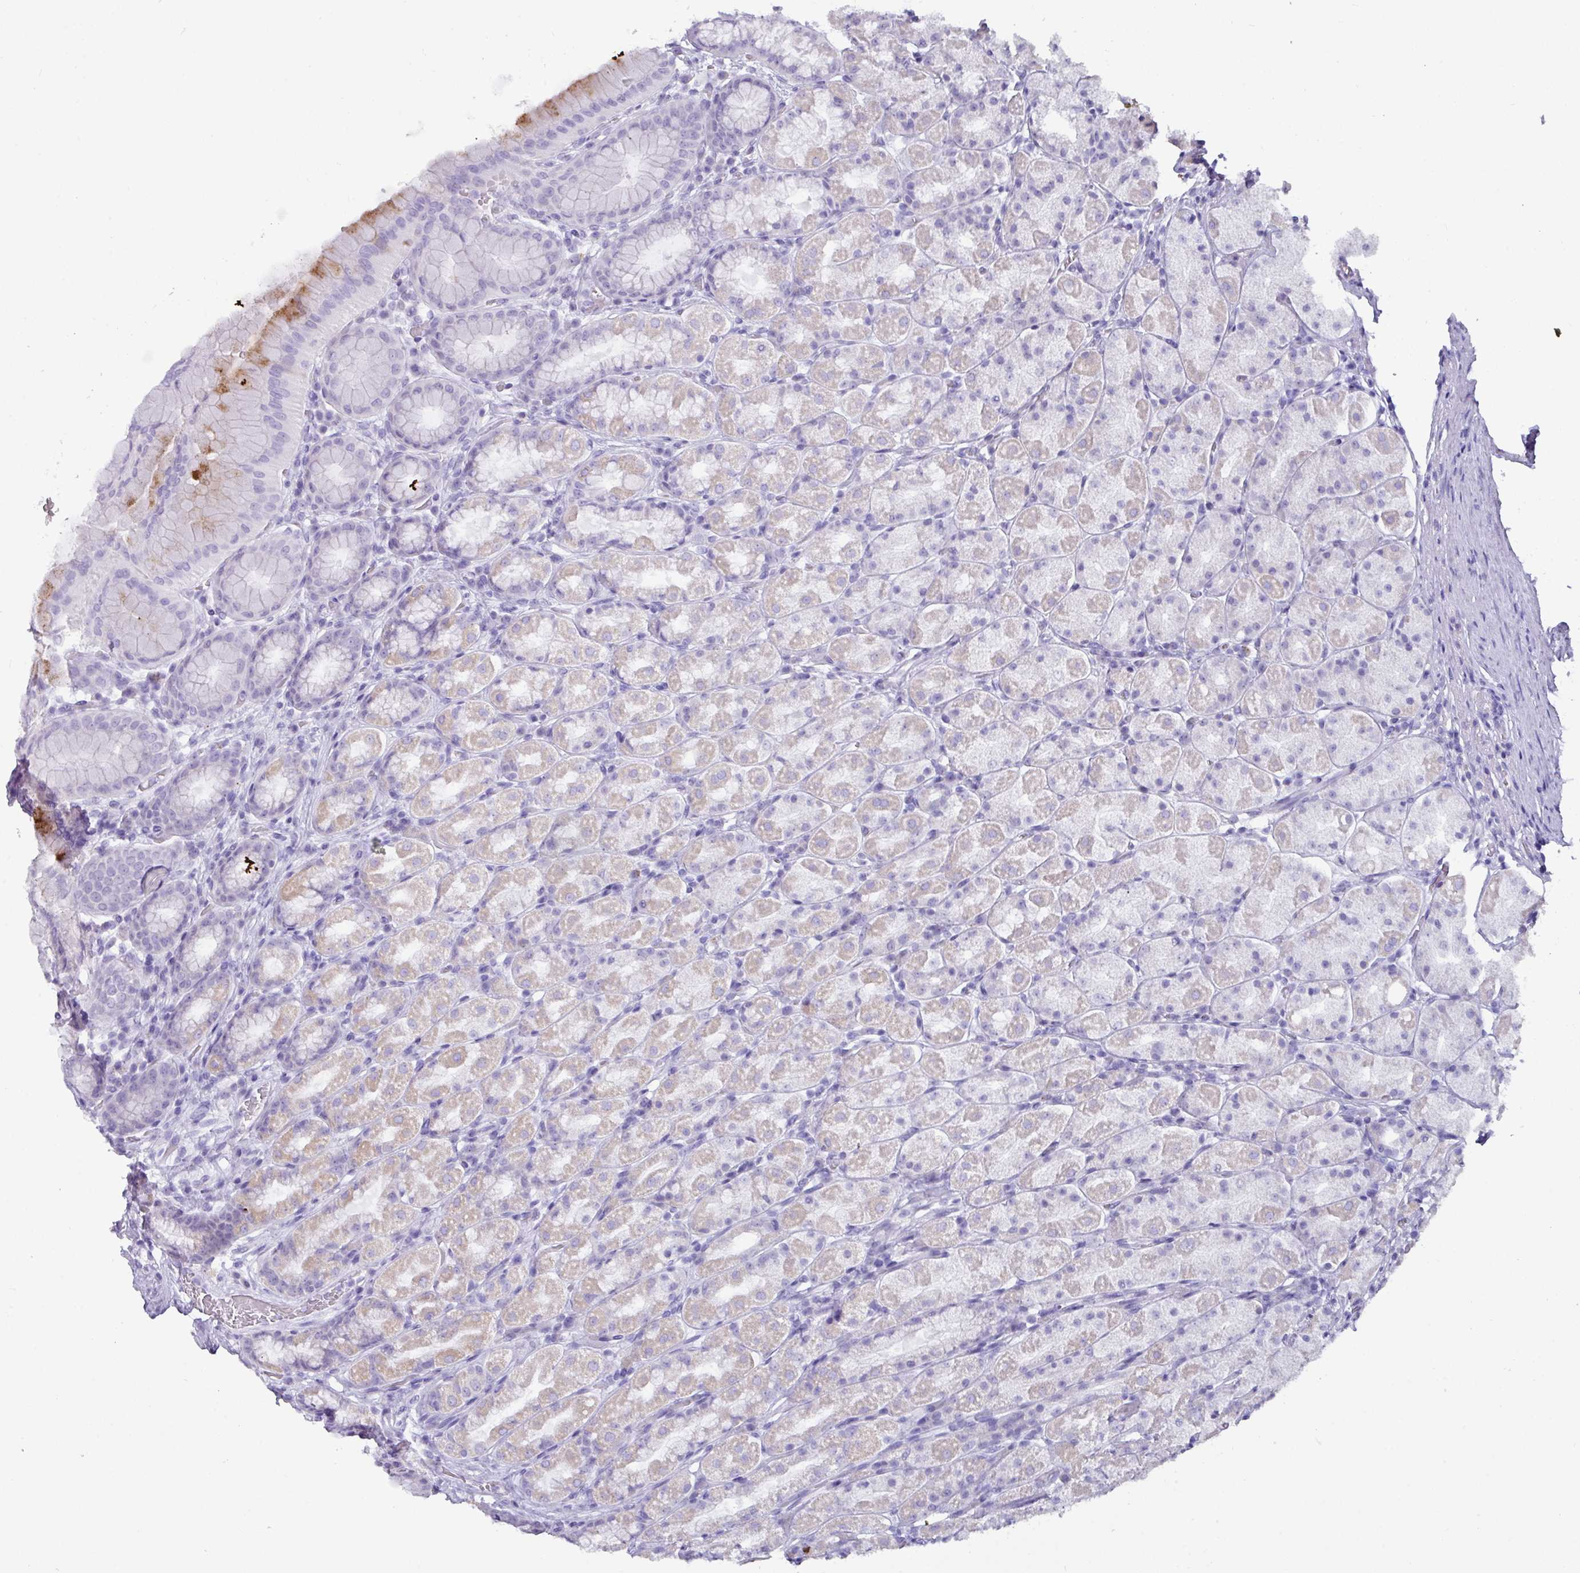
{"staining": {"intensity": "moderate", "quantity": "<25%", "location": "cytoplasmic/membranous"}, "tissue": "stomach", "cell_type": "Glandular cells", "image_type": "normal", "snomed": [{"axis": "morphology", "description": "Normal tissue, NOS"}, {"axis": "topography", "description": "Stomach, upper"}, {"axis": "topography", "description": "Stomach"}], "caption": "Approximately <25% of glandular cells in benign stomach demonstrate moderate cytoplasmic/membranous protein expression as visualized by brown immunohistochemical staining.", "gene": "NCCRP1", "patient": {"sex": "male", "age": 68}}